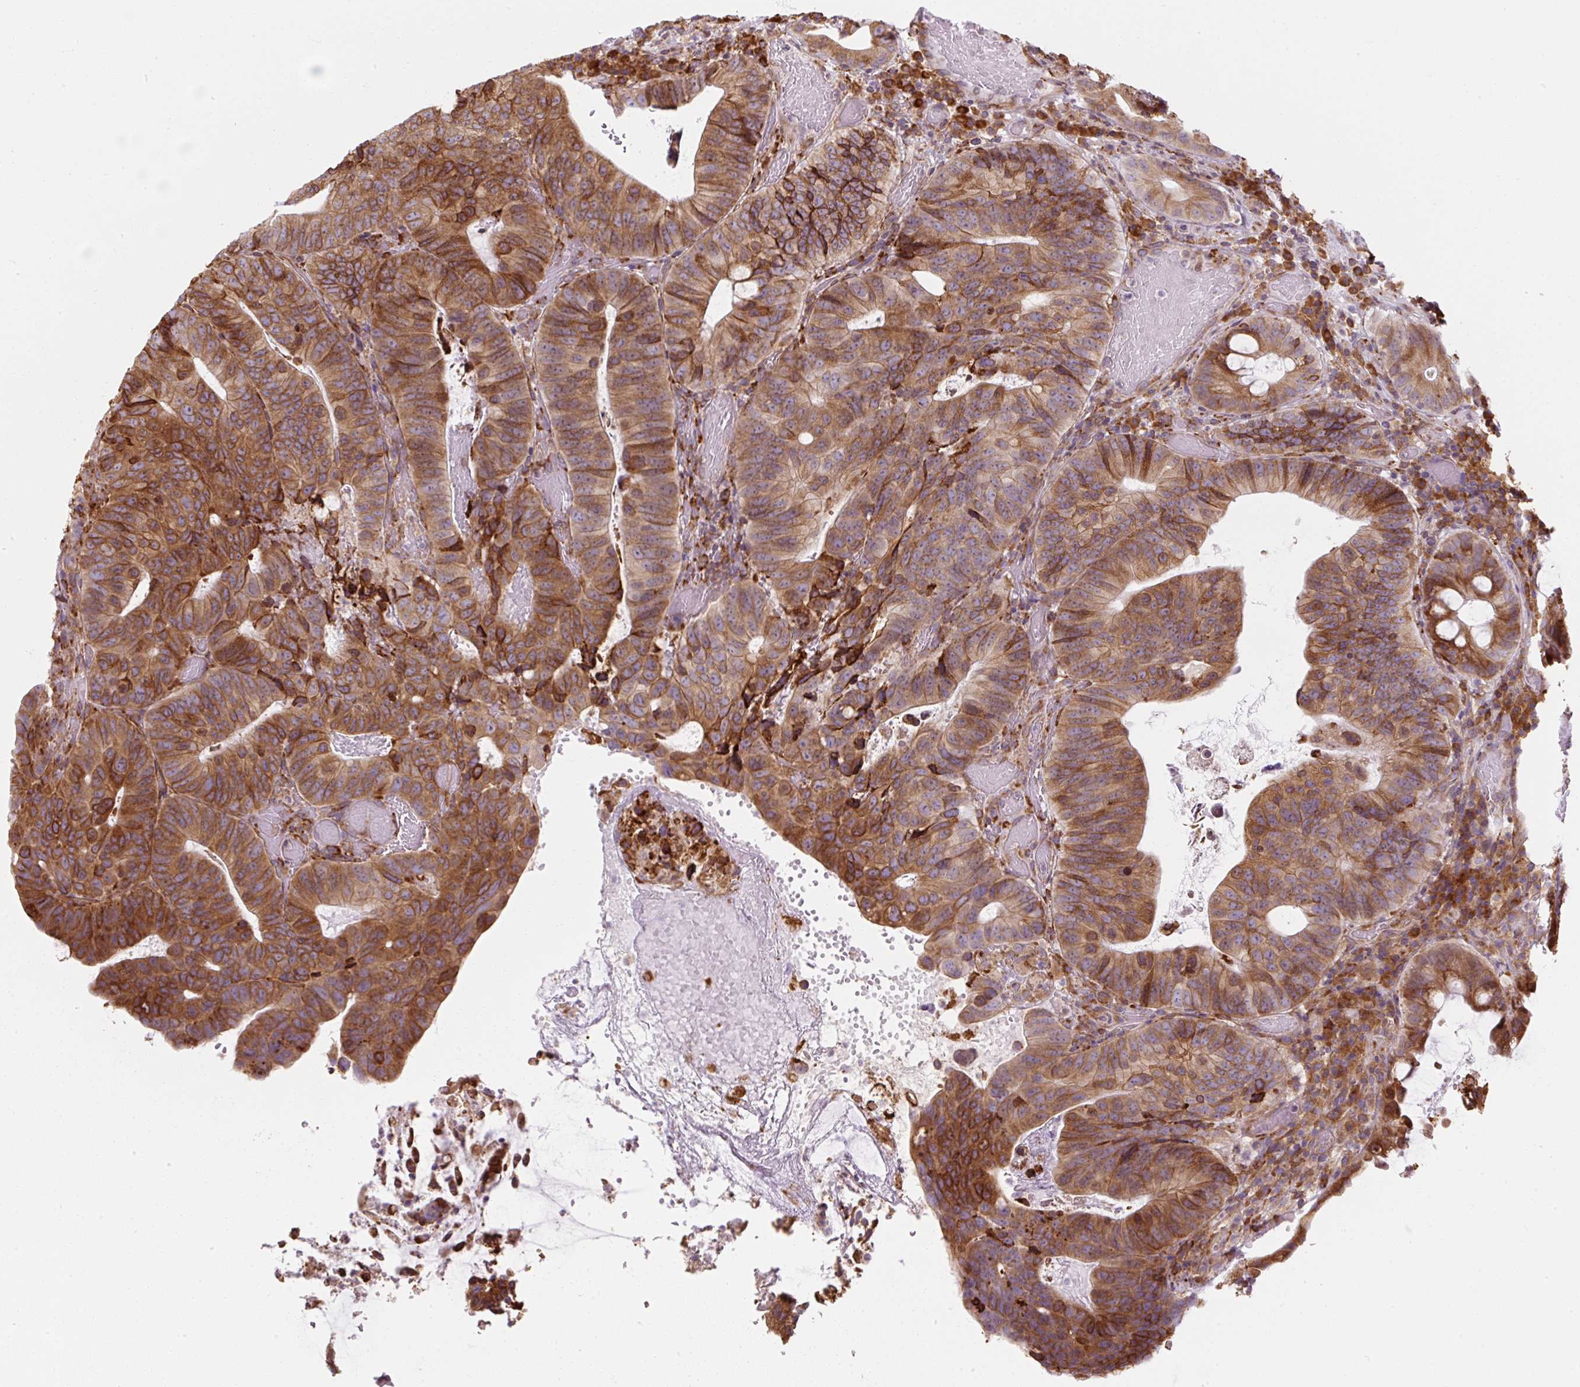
{"staining": {"intensity": "strong", "quantity": ">75%", "location": "cytoplasmic/membranous"}, "tissue": "colorectal cancer", "cell_type": "Tumor cells", "image_type": "cancer", "snomed": [{"axis": "morphology", "description": "Adenocarcinoma, NOS"}, {"axis": "topography", "description": "Colon"}], "caption": "A high amount of strong cytoplasmic/membranous positivity is identified in about >75% of tumor cells in colorectal cancer tissue.", "gene": "PRKCSH", "patient": {"sex": "male", "age": 87}}